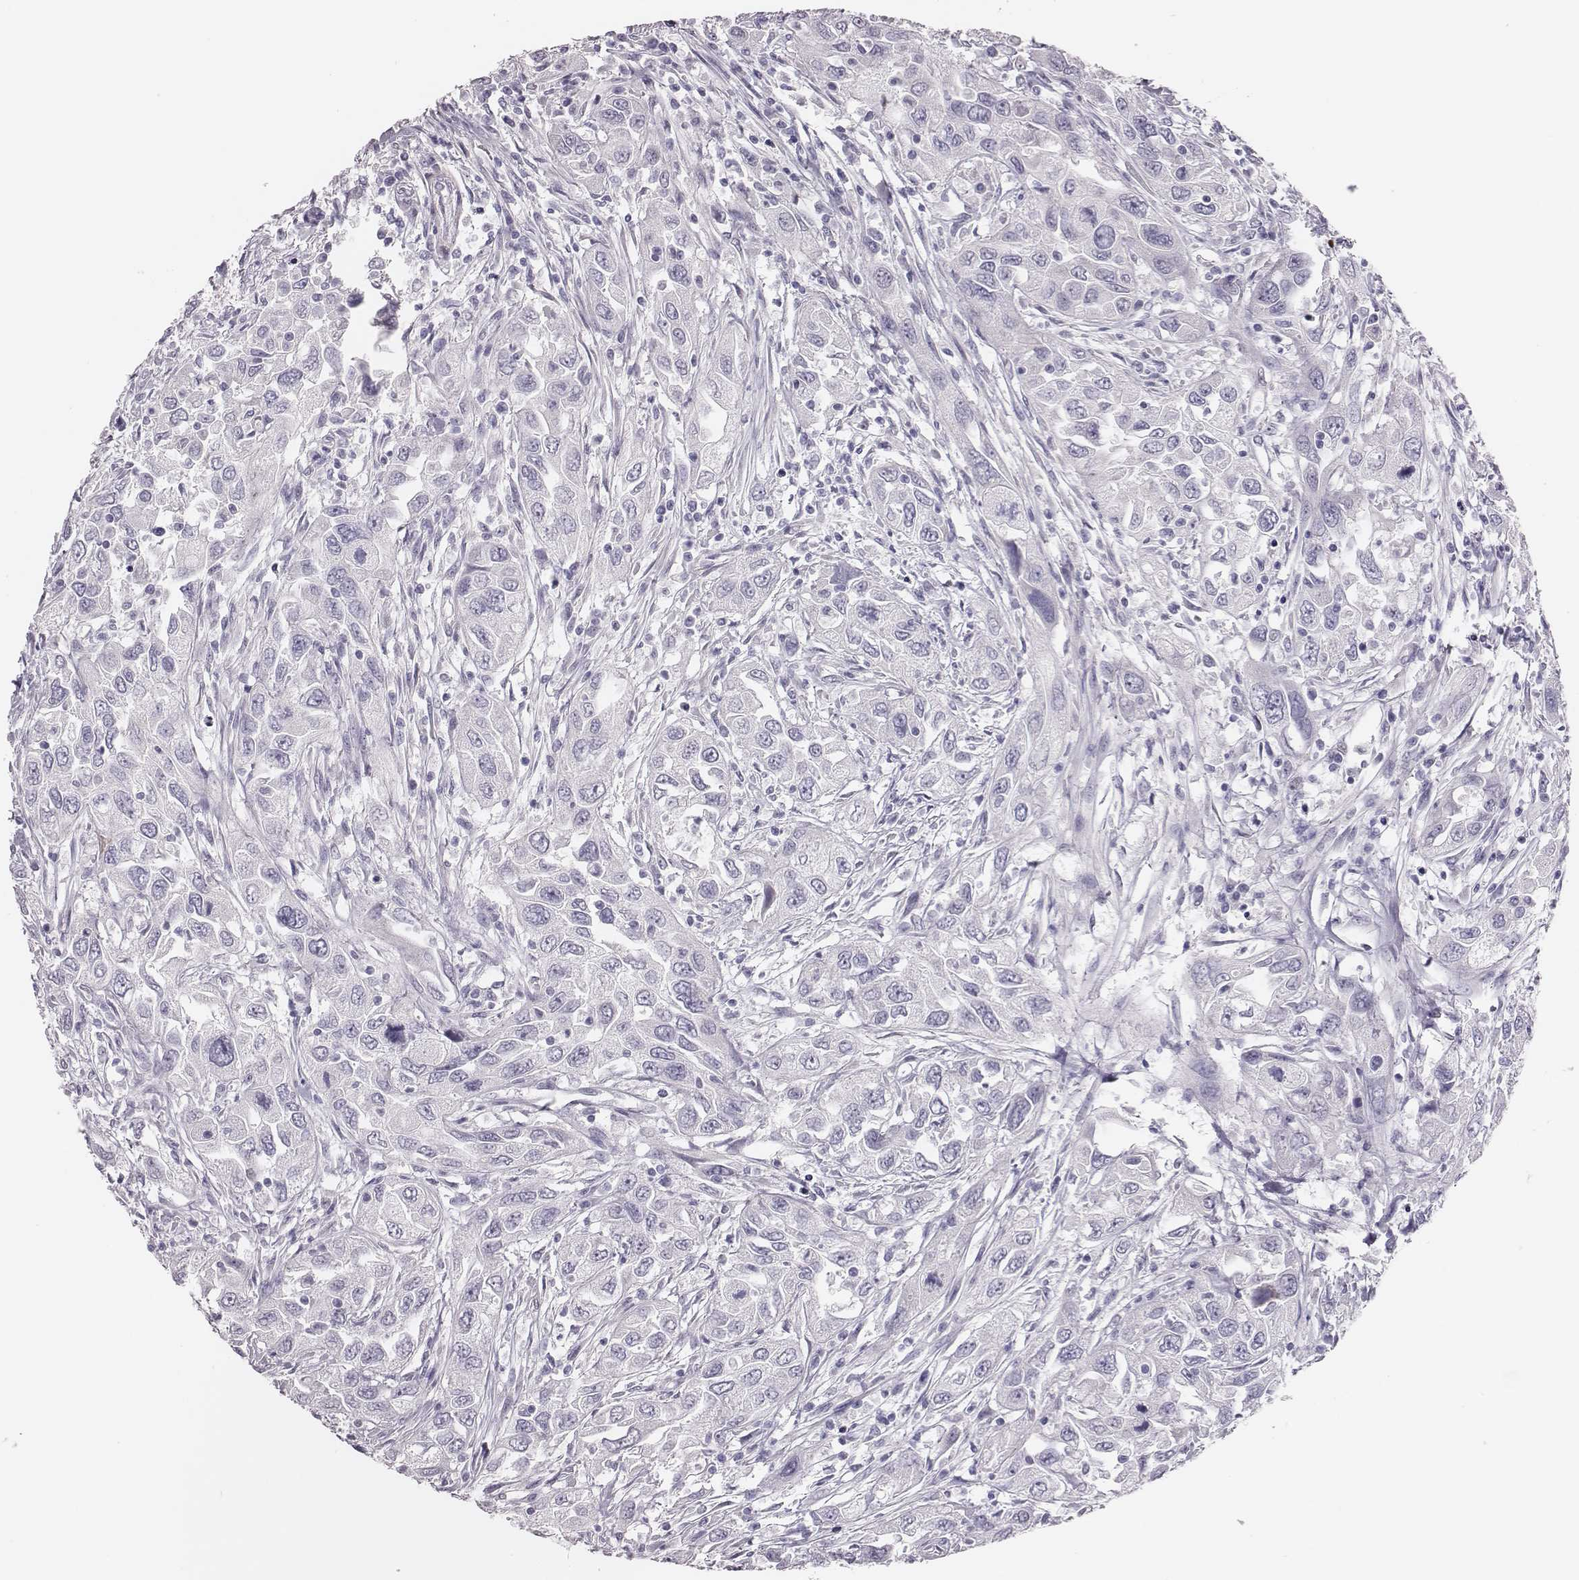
{"staining": {"intensity": "negative", "quantity": "none", "location": "none"}, "tissue": "urothelial cancer", "cell_type": "Tumor cells", "image_type": "cancer", "snomed": [{"axis": "morphology", "description": "Urothelial carcinoma, High grade"}, {"axis": "topography", "description": "Urinary bladder"}], "caption": "IHC micrograph of neoplastic tissue: human urothelial cancer stained with DAB demonstrates no significant protein staining in tumor cells.", "gene": "SCML2", "patient": {"sex": "male", "age": 76}}